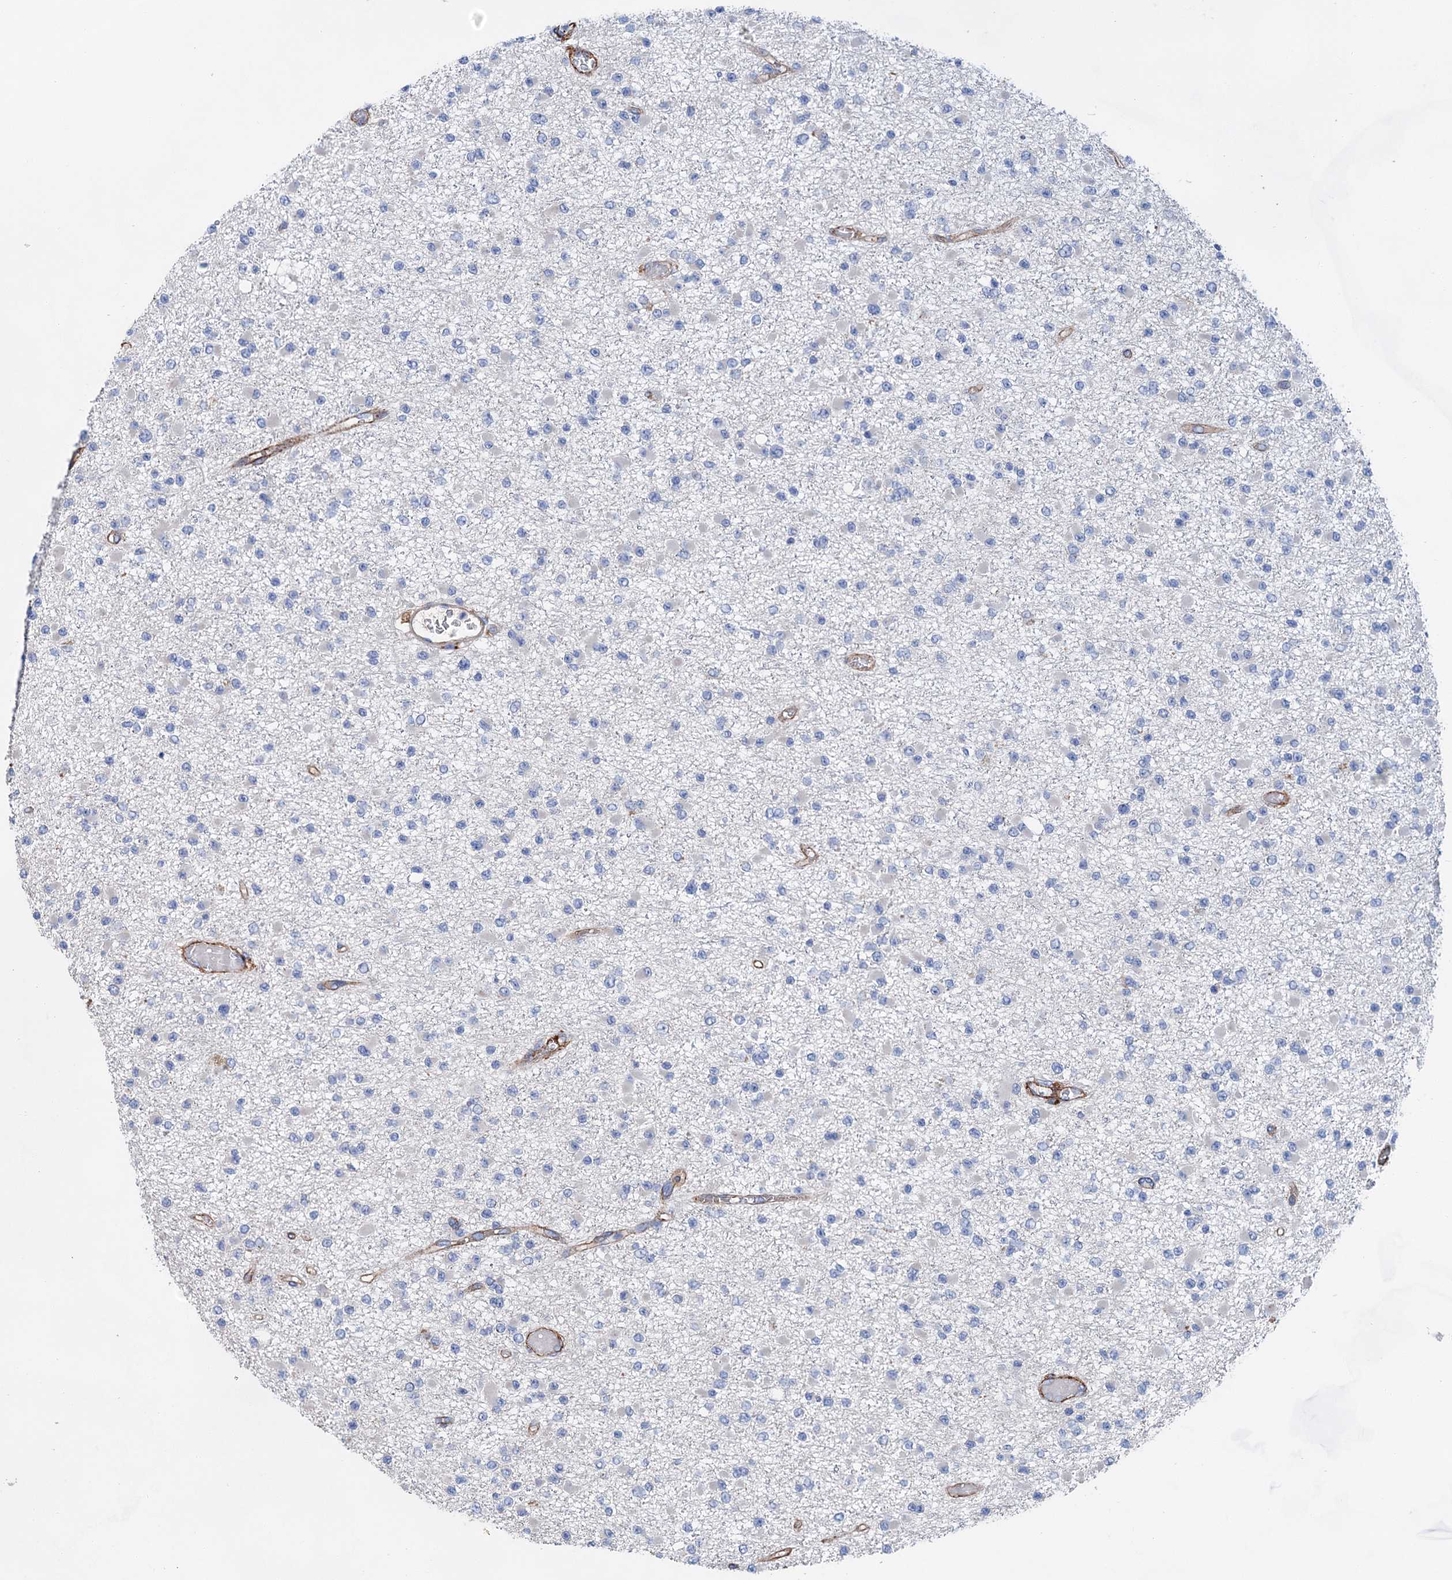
{"staining": {"intensity": "negative", "quantity": "none", "location": "none"}, "tissue": "glioma", "cell_type": "Tumor cells", "image_type": "cancer", "snomed": [{"axis": "morphology", "description": "Glioma, malignant, Low grade"}, {"axis": "topography", "description": "Brain"}], "caption": "There is no significant staining in tumor cells of low-grade glioma (malignant). (Immunohistochemistry (ihc), brightfield microscopy, high magnification).", "gene": "GPR155", "patient": {"sex": "female", "age": 22}}